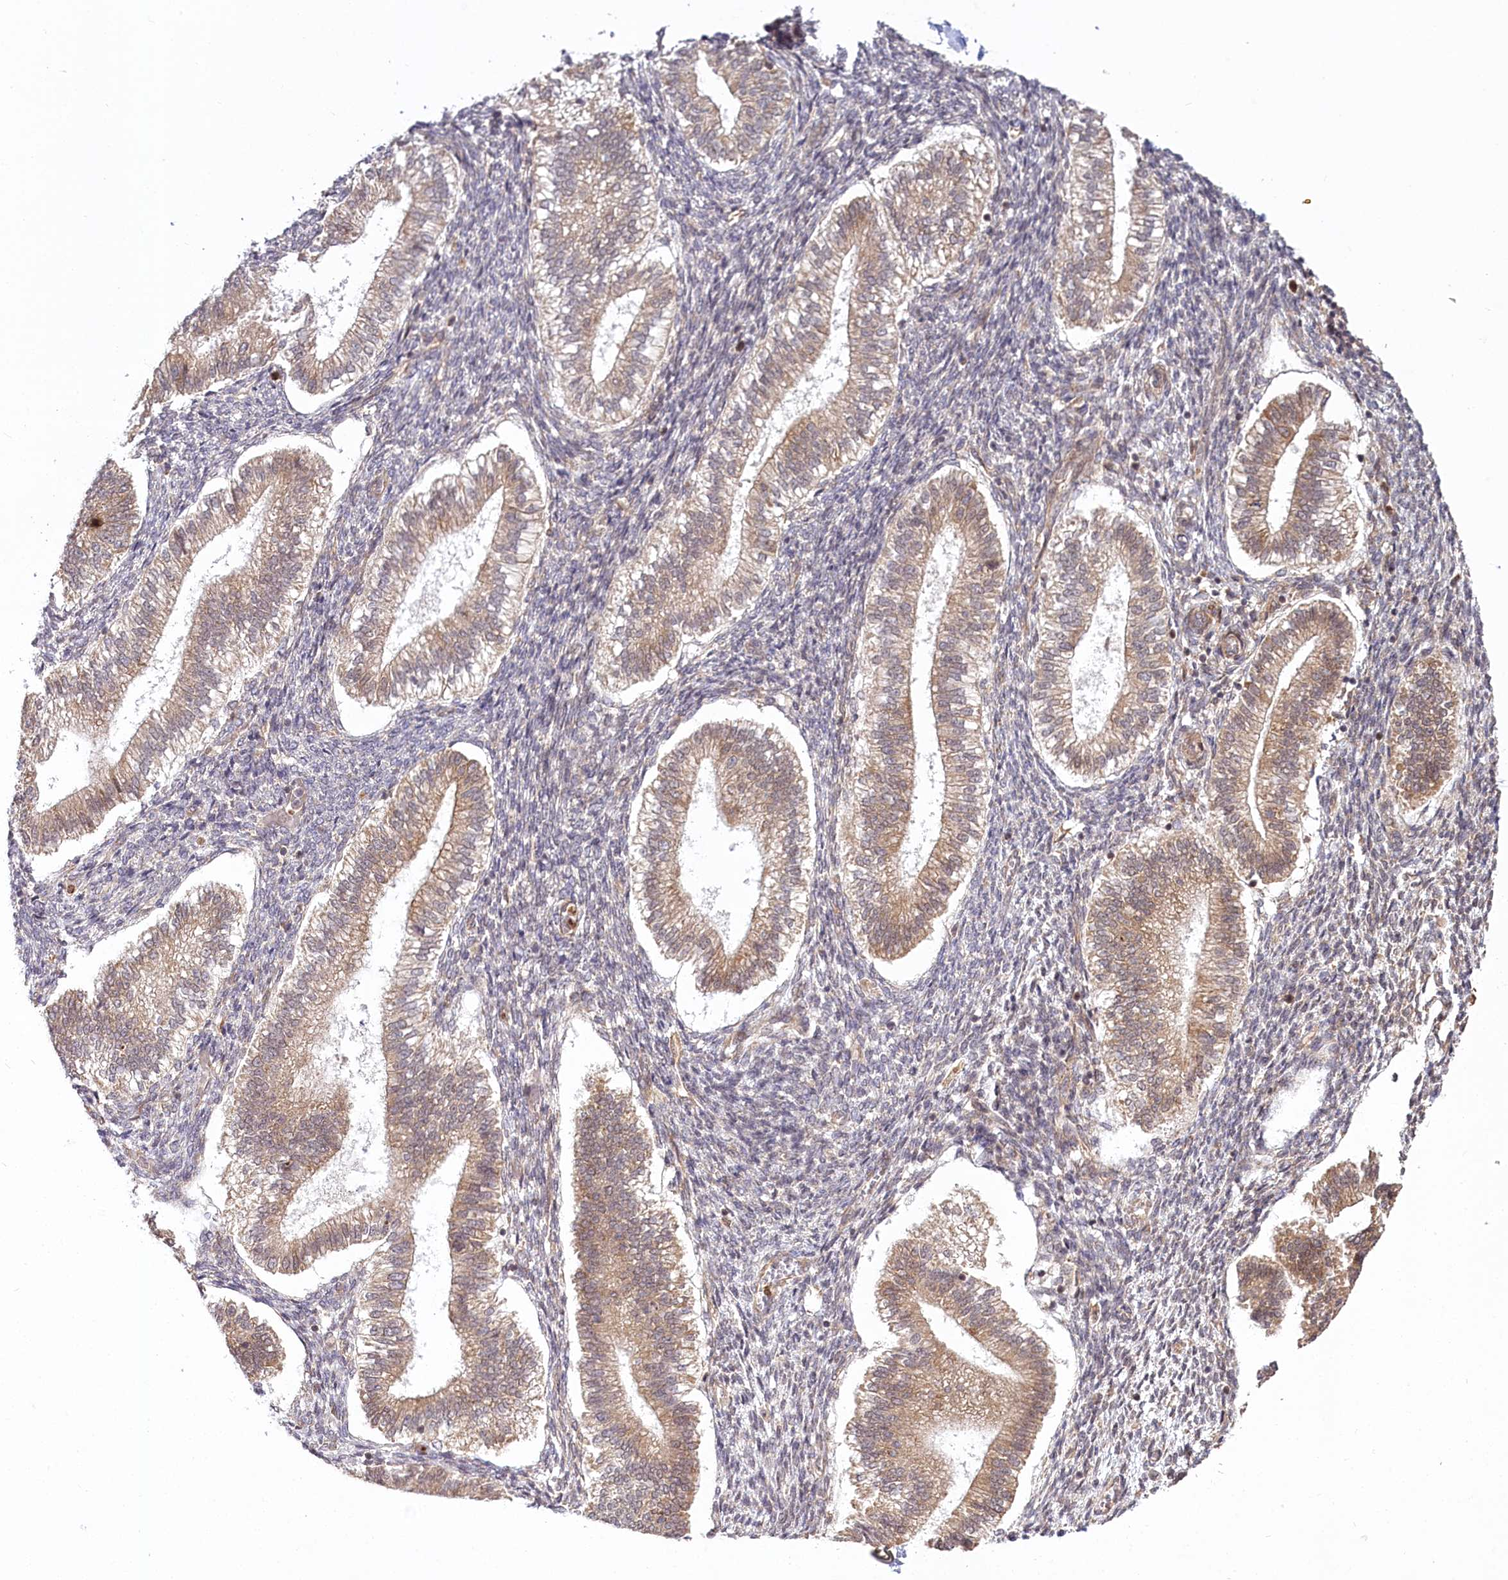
{"staining": {"intensity": "negative", "quantity": "none", "location": "none"}, "tissue": "endometrium", "cell_type": "Cells in endometrial stroma", "image_type": "normal", "snomed": [{"axis": "morphology", "description": "Normal tissue, NOS"}, {"axis": "topography", "description": "Endometrium"}], "caption": "Immunohistochemistry (IHC) photomicrograph of benign endometrium stained for a protein (brown), which displays no expression in cells in endometrial stroma.", "gene": "CEP70", "patient": {"sex": "female", "age": 25}}